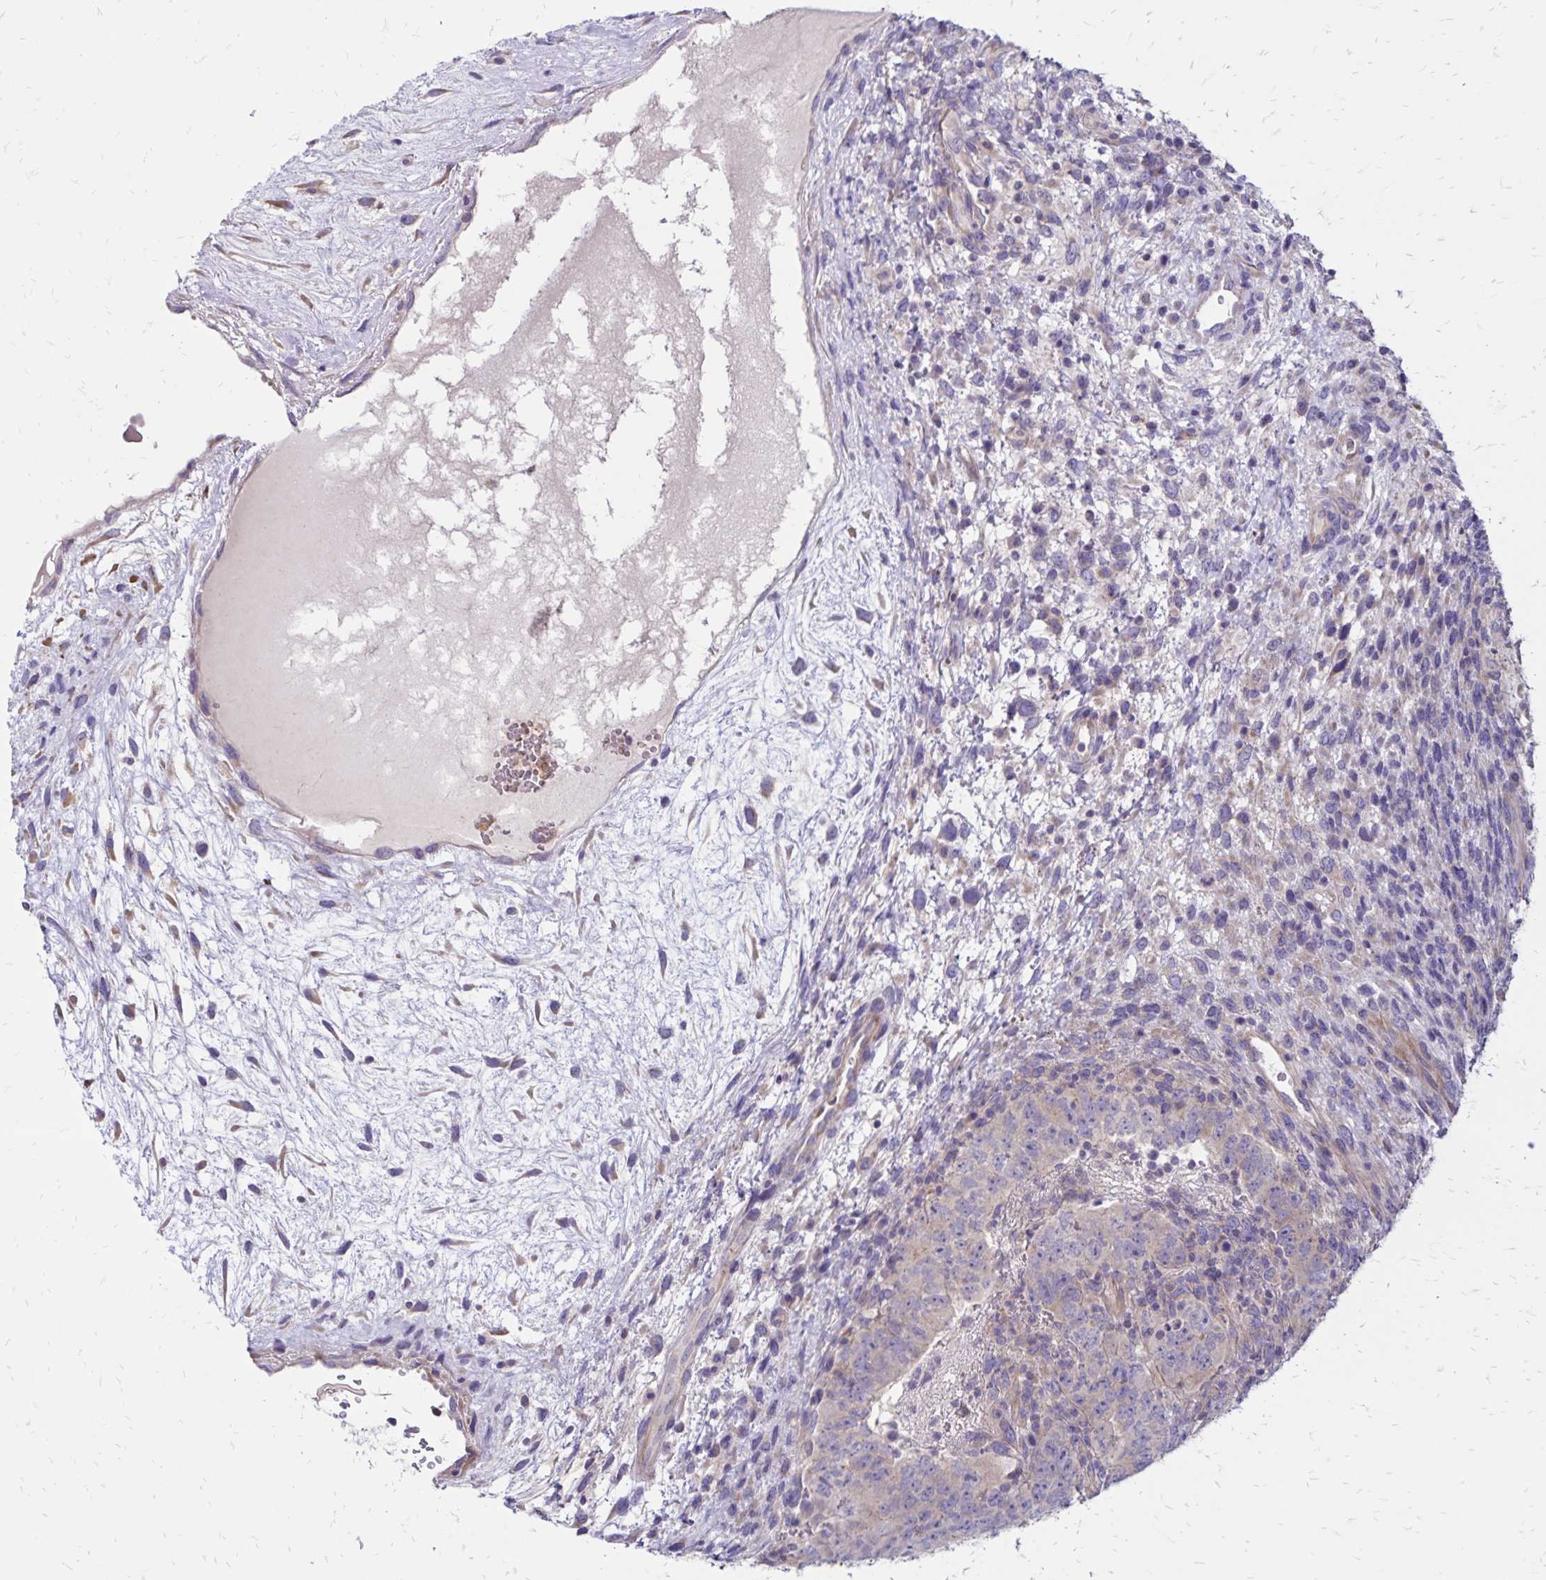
{"staining": {"intensity": "negative", "quantity": "none", "location": "none"}, "tissue": "testis cancer", "cell_type": "Tumor cells", "image_type": "cancer", "snomed": [{"axis": "morphology", "description": "Carcinoma, Embryonal, NOS"}, {"axis": "topography", "description": "Testis"}], "caption": "This is an IHC image of embryonal carcinoma (testis). There is no positivity in tumor cells.", "gene": "FSD1", "patient": {"sex": "male", "age": 24}}